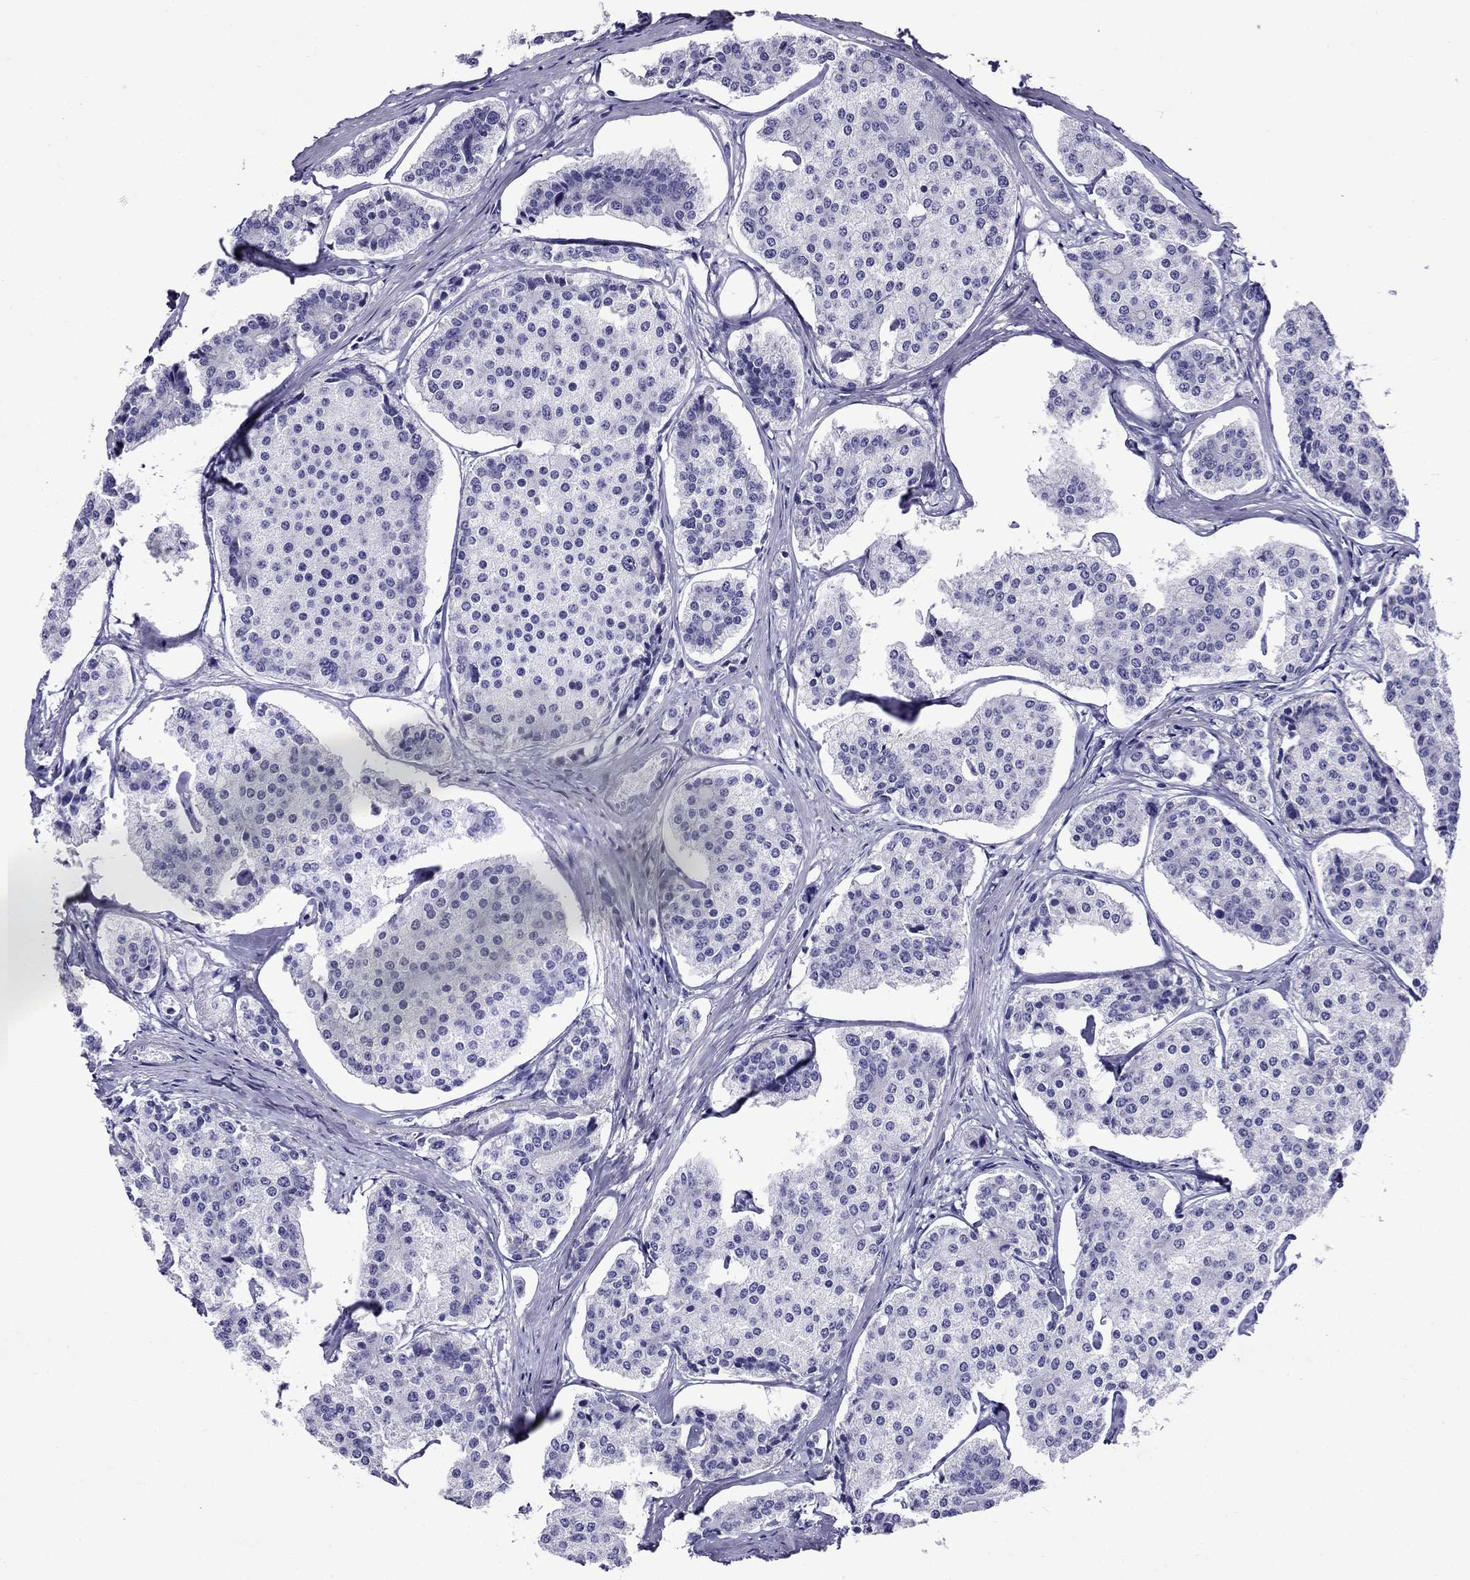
{"staining": {"intensity": "negative", "quantity": "none", "location": "none"}, "tissue": "carcinoid", "cell_type": "Tumor cells", "image_type": "cancer", "snomed": [{"axis": "morphology", "description": "Carcinoid, malignant, NOS"}, {"axis": "topography", "description": "Small intestine"}], "caption": "Tumor cells show no significant expression in carcinoid (malignant).", "gene": "CRYBA1", "patient": {"sex": "female", "age": 65}}